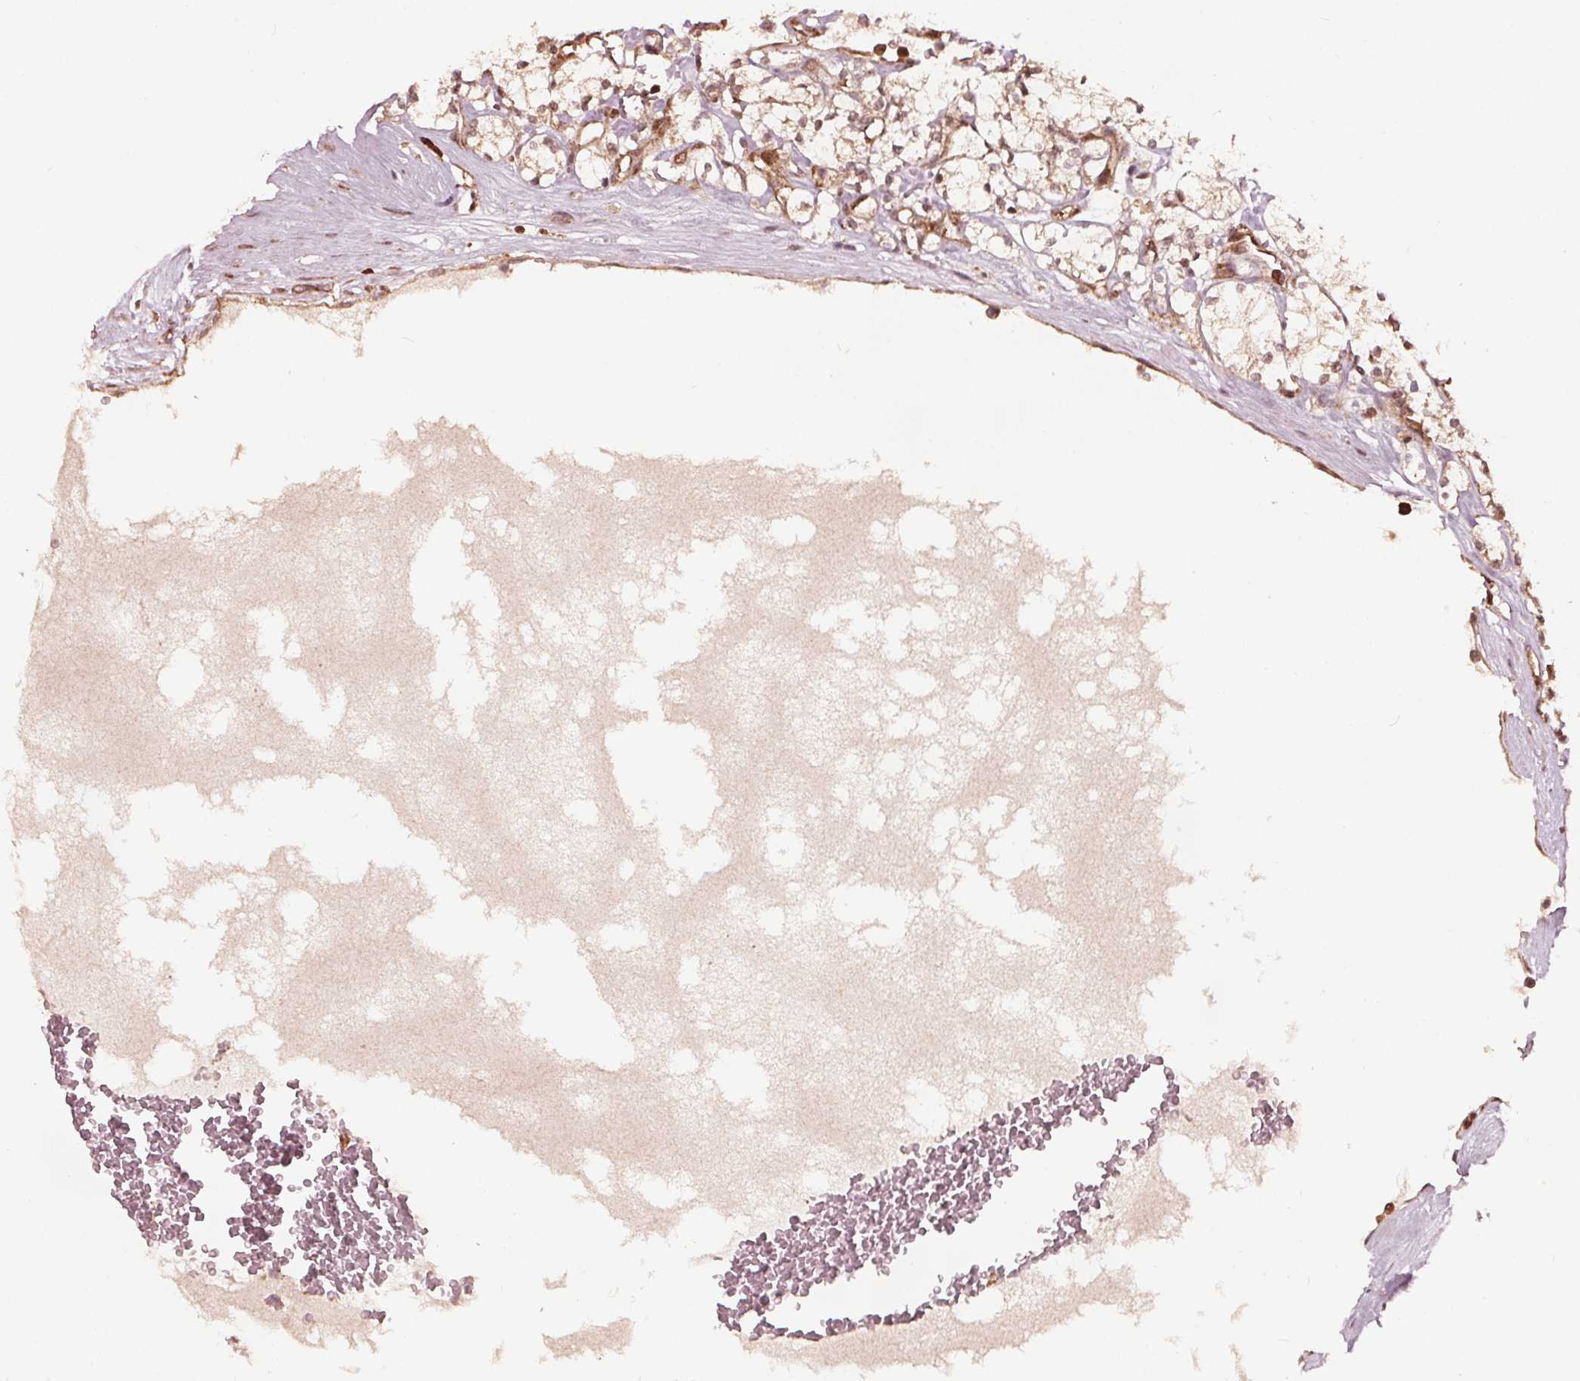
{"staining": {"intensity": "moderate", "quantity": ">75%", "location": "cytoplasmic/membranous,nuclear"}, "tissue": "renal cancer", "cell_type": "Tumor cells", "image_type": "cancer", "snomed": [{"axis": "morphology", "description": "Adenocarcinoma, NOS"}, {"axis": "topography", "description": "Kidney"}], "caption": "Protein staining of renal cancer tissue demonstrates moderate cytoplasmic/membranous and nuclear positivity in about >75% of tumor cells. The protein is stained brown, and the nuclei are stained in blue (DAB IHC with brightfield microscopy, high magnification).", "gene": "AIP", "patient": {"sex": "female", "age": 69}}